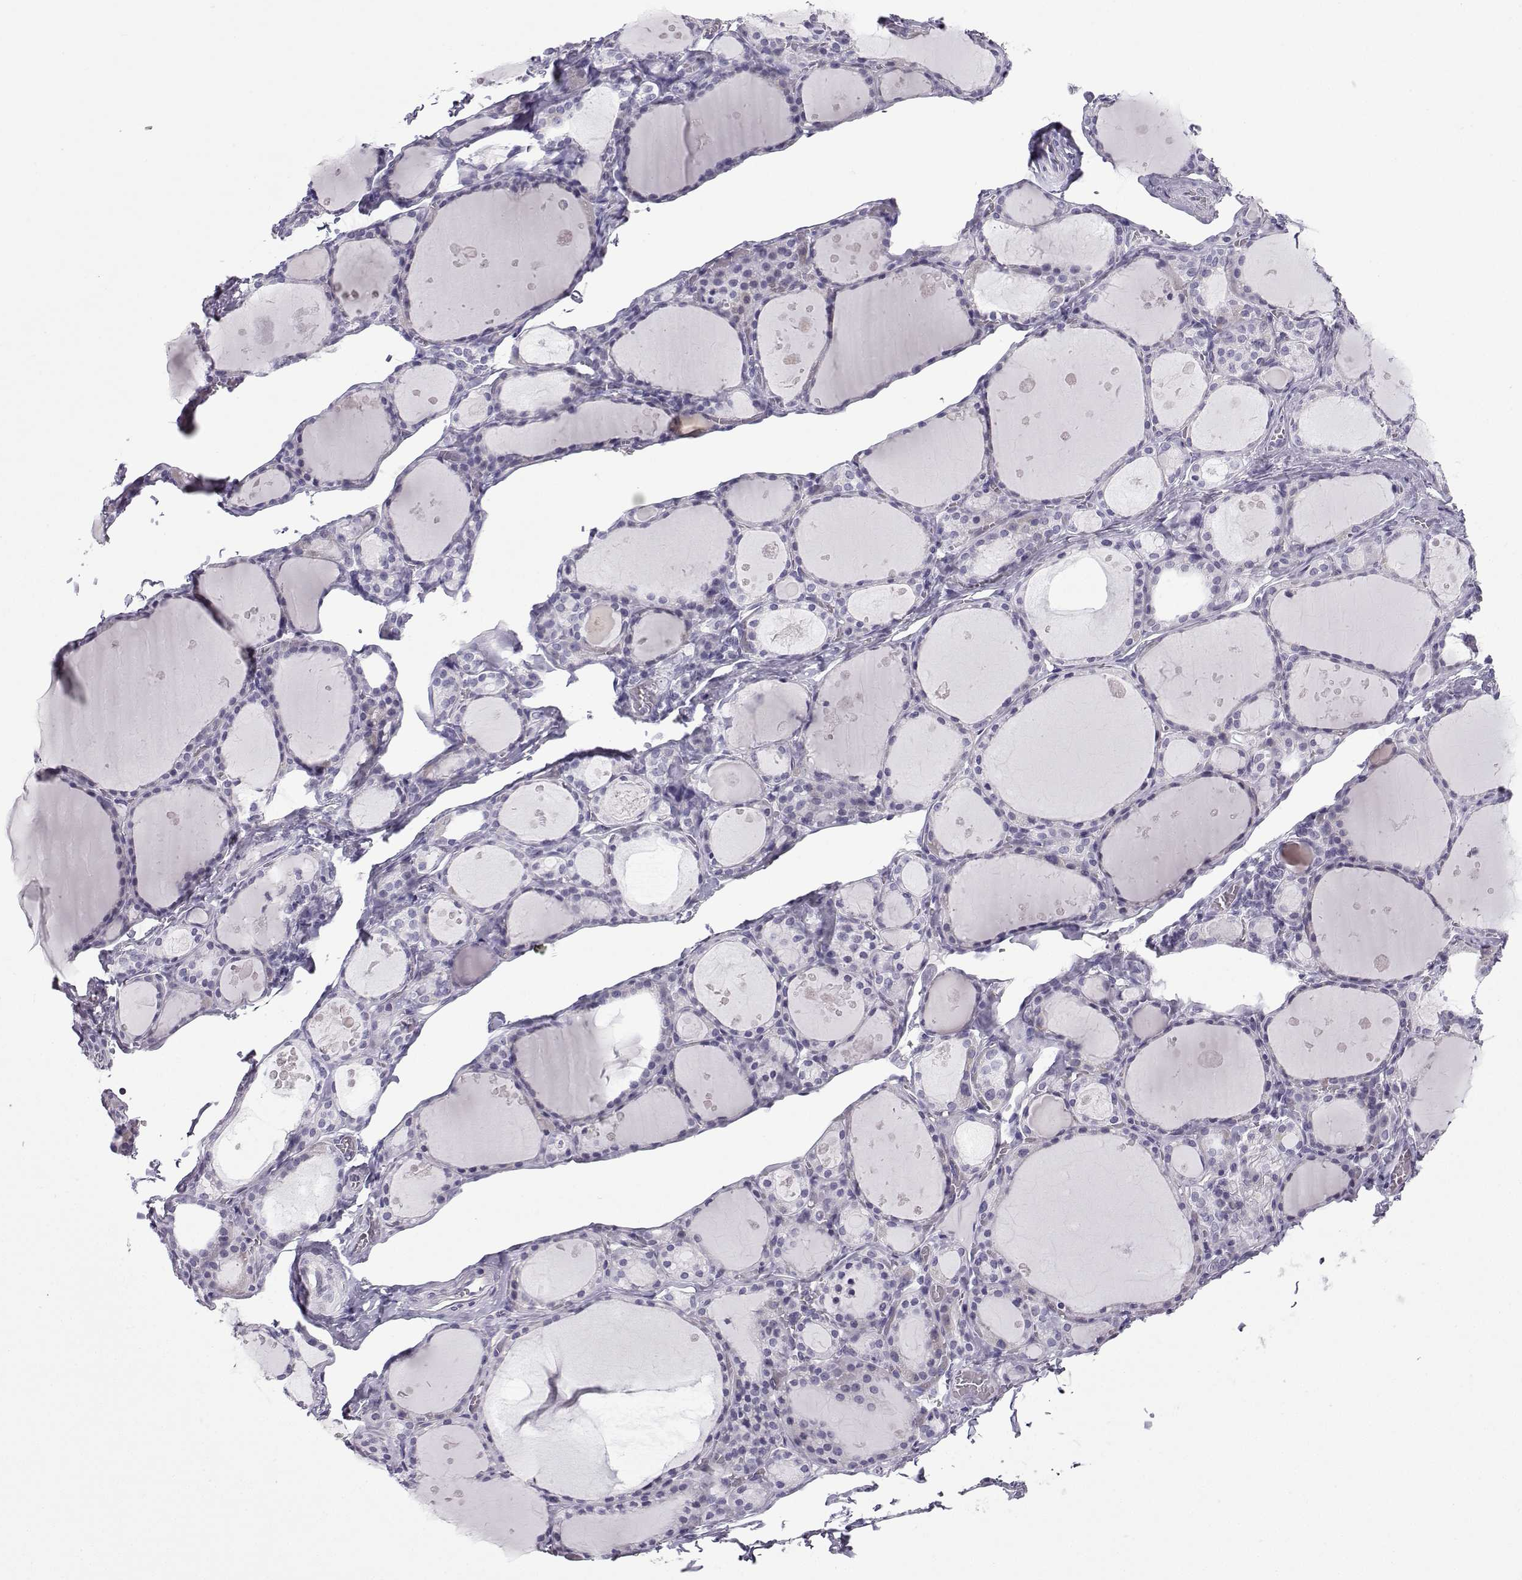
{"staining": {"intensity": "negative", "quantity": "none", "location": "none"}, "tissue": "thyroid gland", "cell_type": "Glandular cells", "image_type": "normal", "snomed": [{"axis": "morphology", "description": "Normal tissue, NOS"}, {"axis": "topography", "description": "Thyroid gland"}], "caption": "The image displays no significant expression in glandular cells of thyroid gland.", "gene": "CFAP53", "patient": {"sex": "male", "age": 68}}